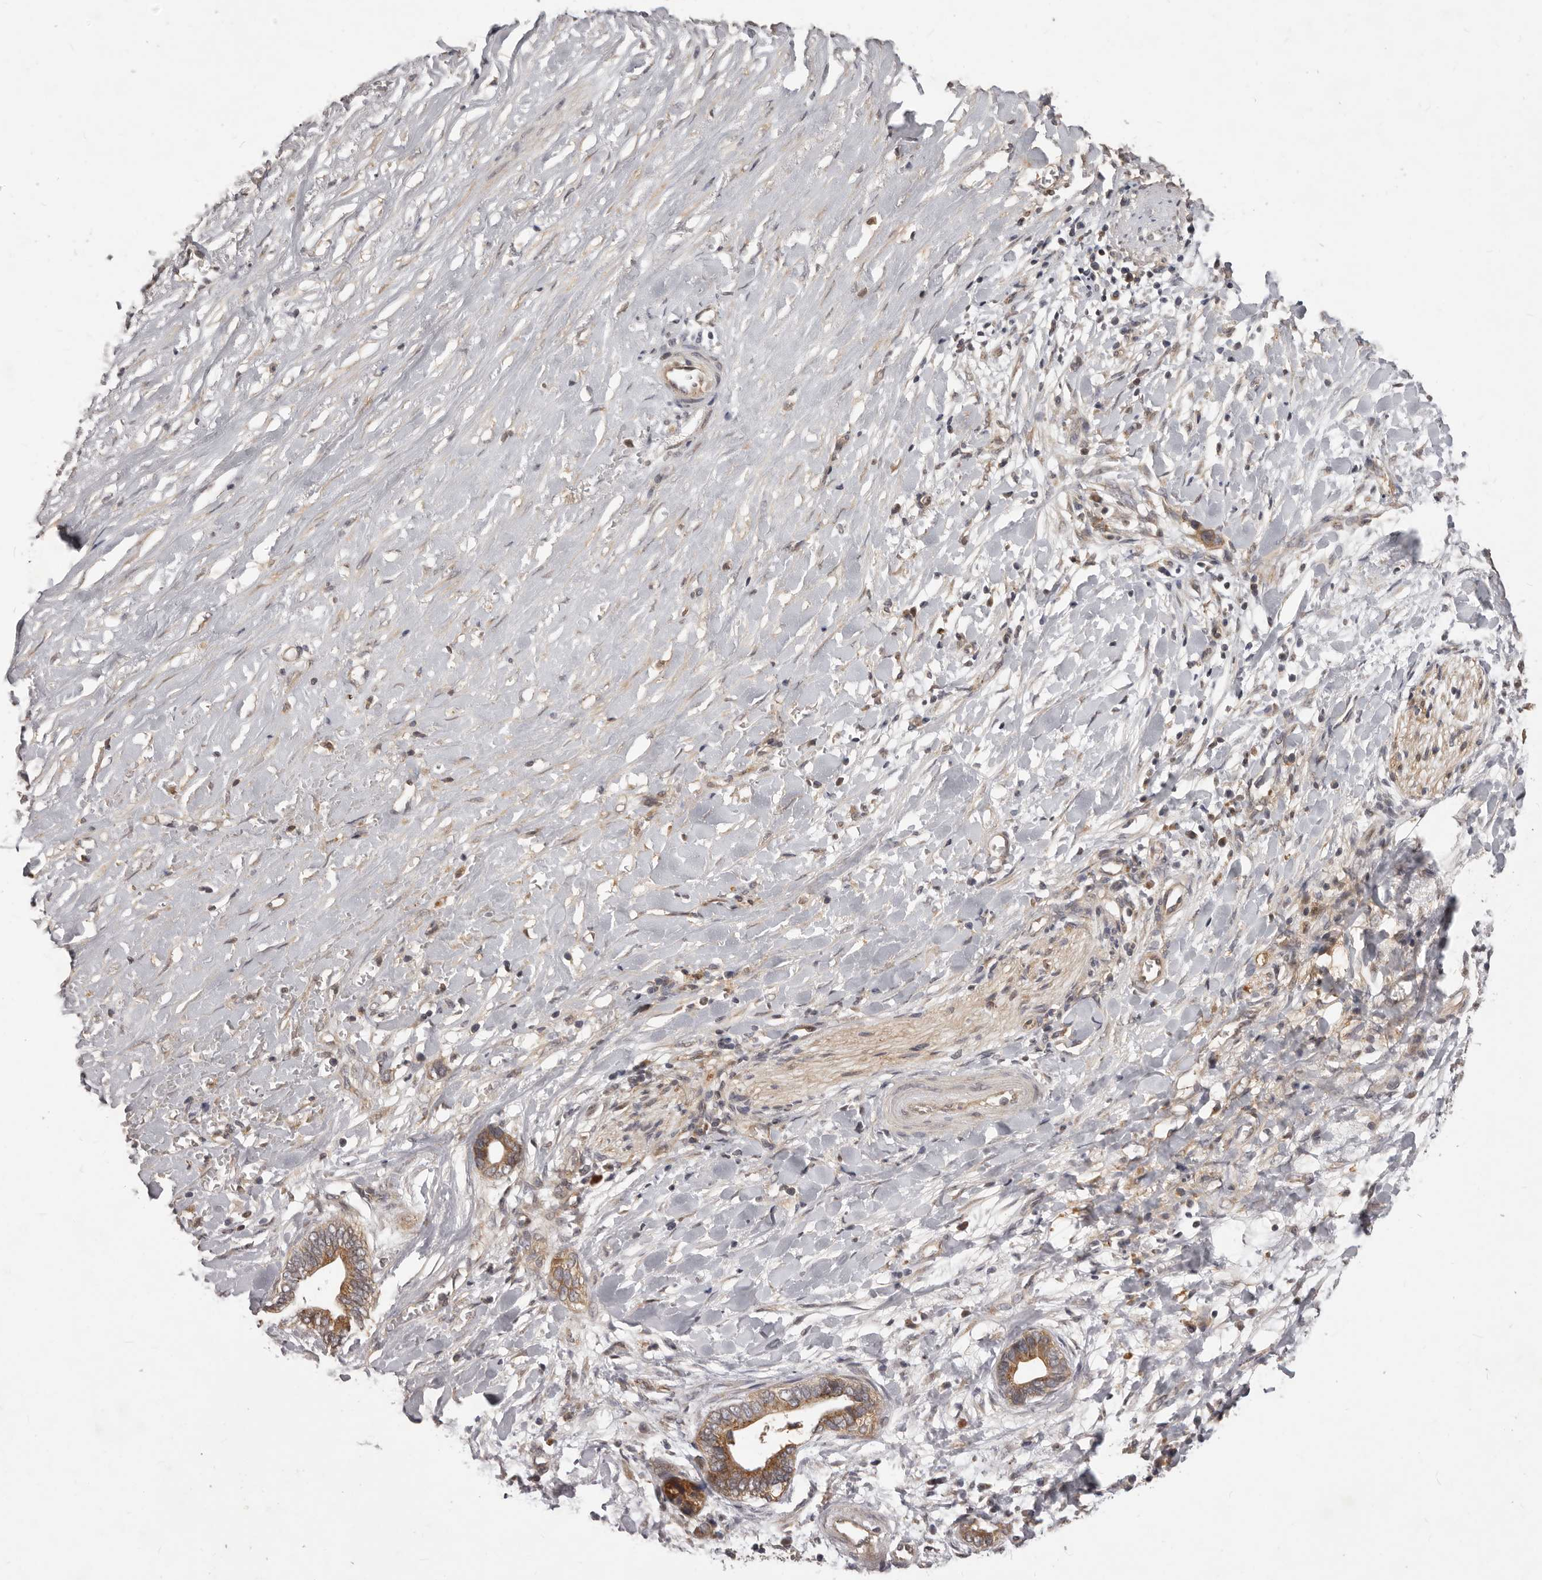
{"staining": {"intensity": "moderate", "quantity": ">75%", "location": "cytoplasmic/membranous"}, "tissue": "liver cancer", "cell_type": "Tumor cells", "image_type": "cancer", "snomed": [{"axis": "morphology", "description": "Cholangiocarcinoma"}, {"axis": "topography", "description": "Liver"}], "caption": "Human liver cancer (cholangiocarcinoma) stained for a protein (brown) reveals moderate cytoplasmic/membranous positive staining in about >75% of tumor cells.", "gene": "MTO1", "patient": {"sex": "female", "age": 79}}